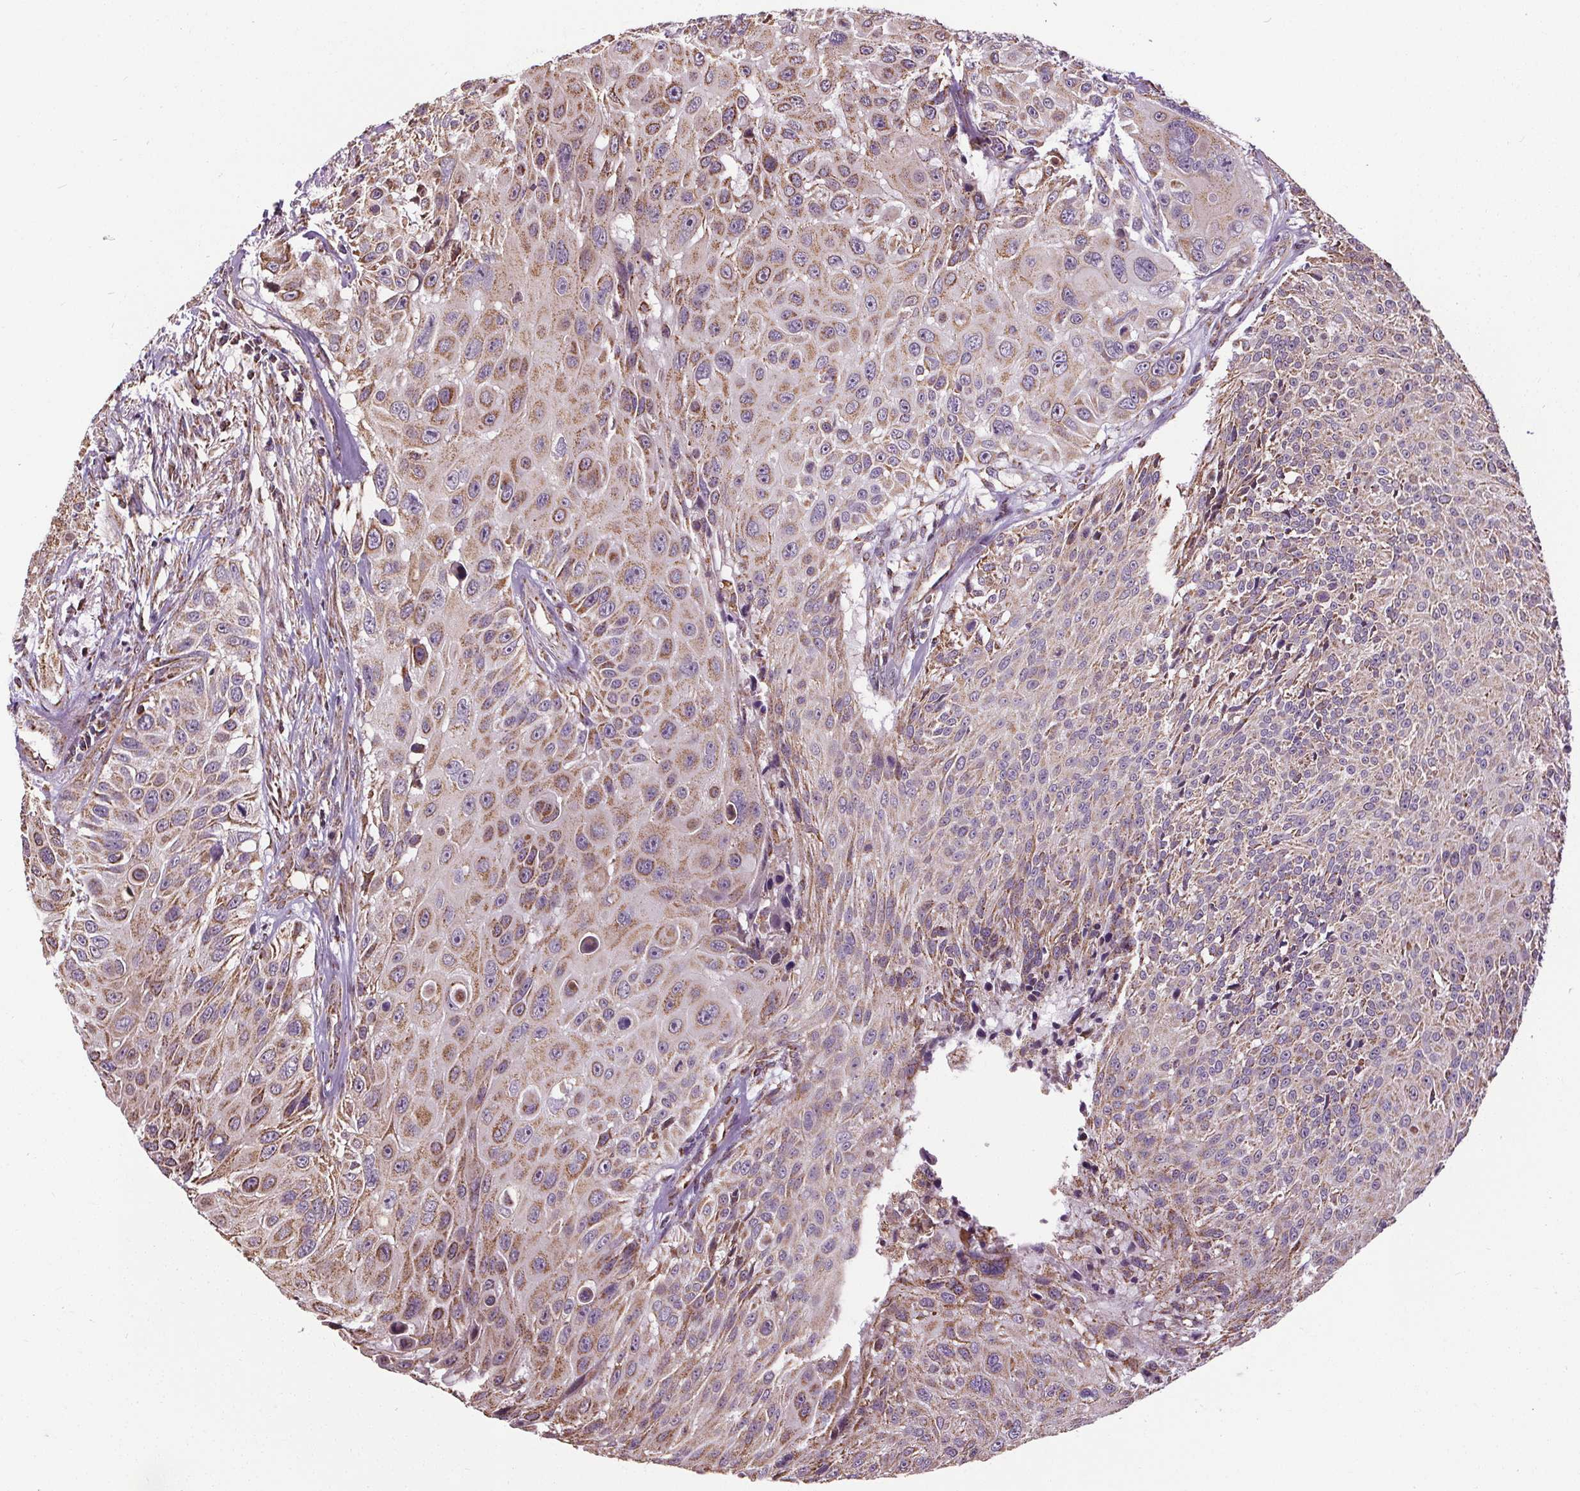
{"staining": {"intensity": "moderate", "quantity": "25%-75%", "location": "cytoplasmic/membranous"}, "tissue": "urothelial cancer", "cell_type": "Tumor cells", "image_type": "cancer", "snomed": [{"axis": "morphology", "description": "Urothelial carcinoma, NOS"}, {"axis": "topography", "description": "Urinary bladder"}], "caption": "Immunohistochemical staining of transitional cell carcinoma shows moderate cytoplasmic/membranous protein expression in approximately 25%-75% of tumor cells.", "gene": "ZNF548", "patient": {"sex": "male", "age": 55}}